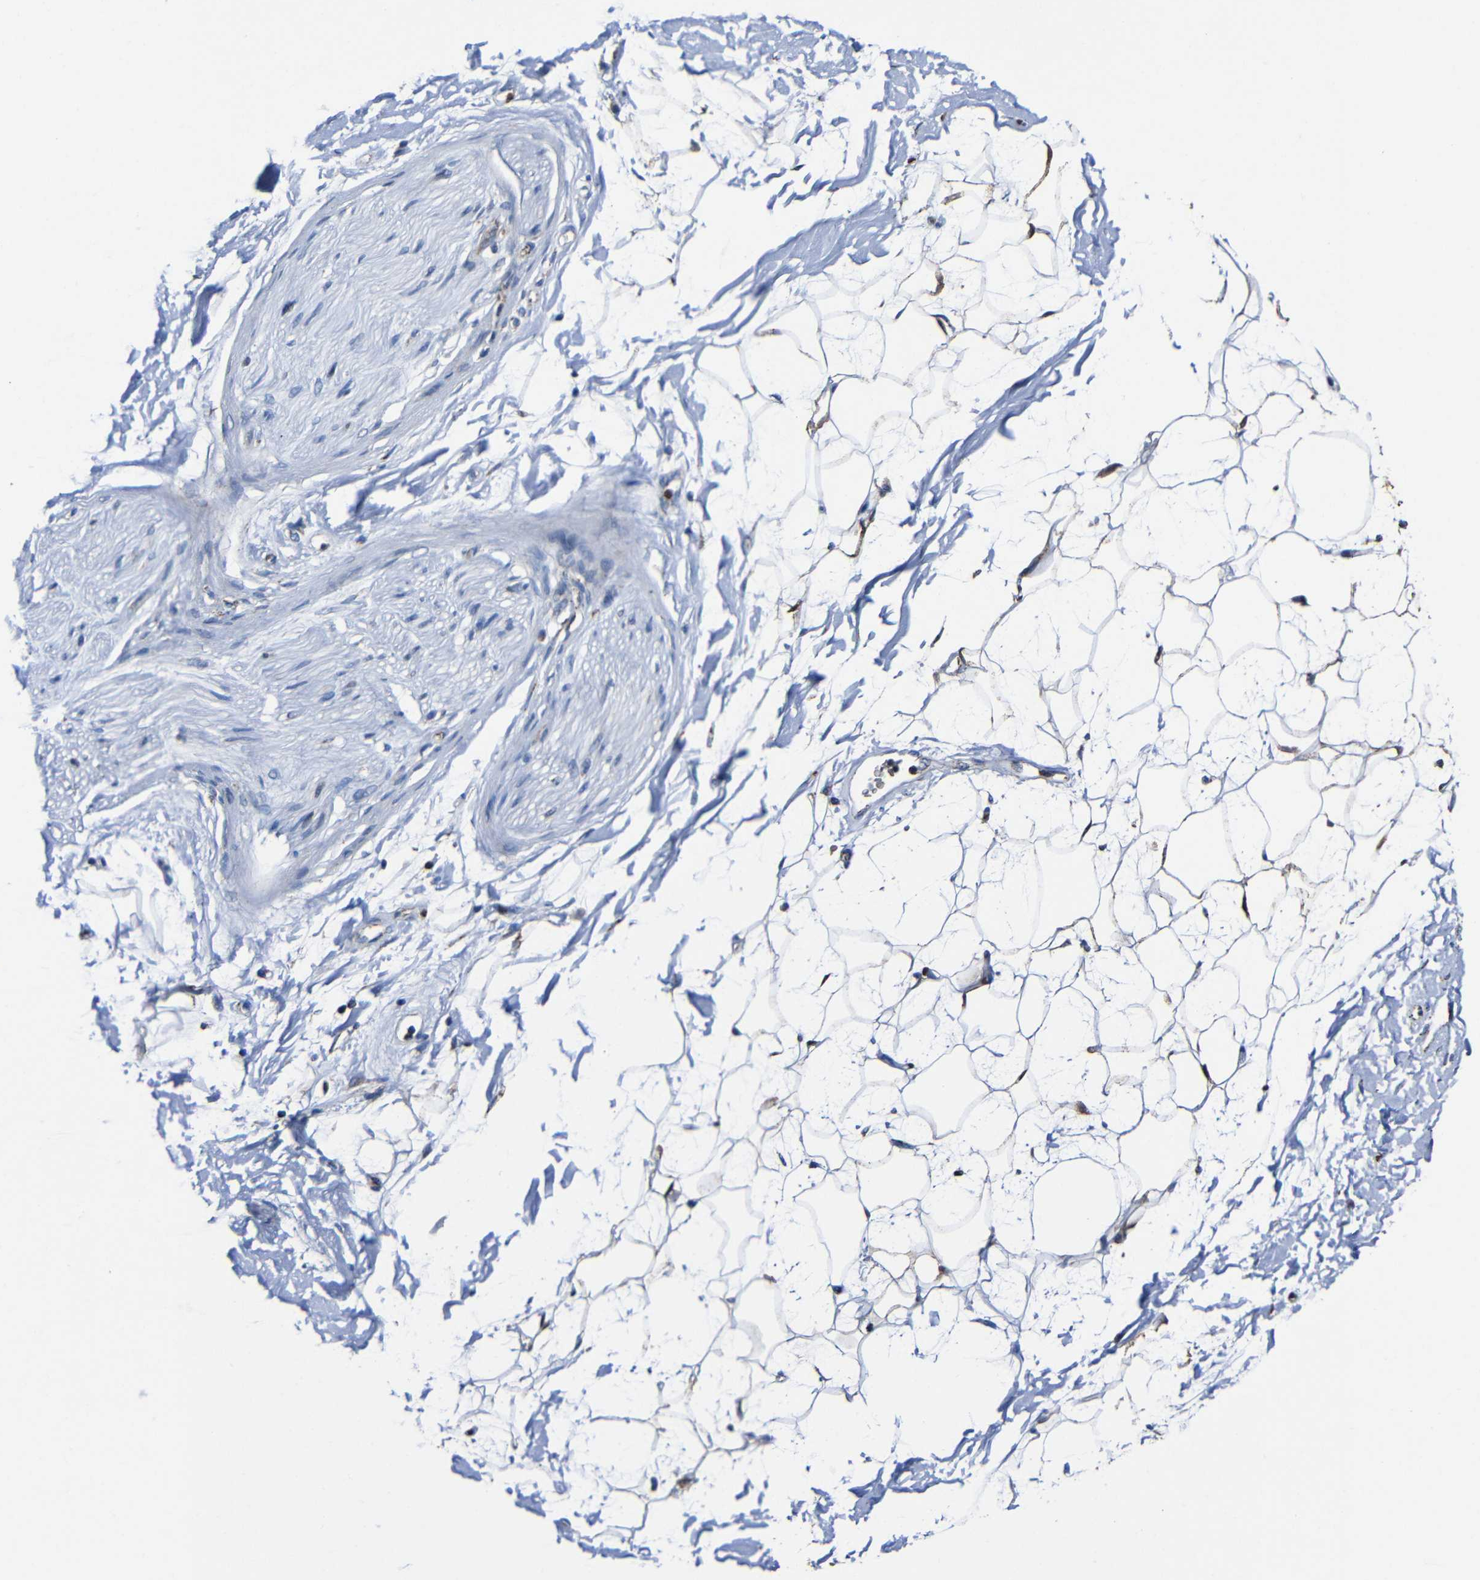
{"staining": {"intensity": "moderate", "quantity": "<25%", "location": "cytoplasmic/membranous"}, "tissue": "adipose tissue", "cell_type": "Adipocytes", "image_type": "normal", "snomed": [{"axis": "morphology", "description": "Normal tissue, NOS"}, {"axis": "topography", "description": "Soft tissue"}], "caption": "Protein positivity by immunohistochemistry (IHC) reveals moderate cytoplasmic/membranous positivity in about <25% of adipocytes in normal adipose tissue. The protein is shown in brown color, while the nuclei are stained blue.", "gene": "CA5B", "patient": {"sex": "male", "age": 72}}